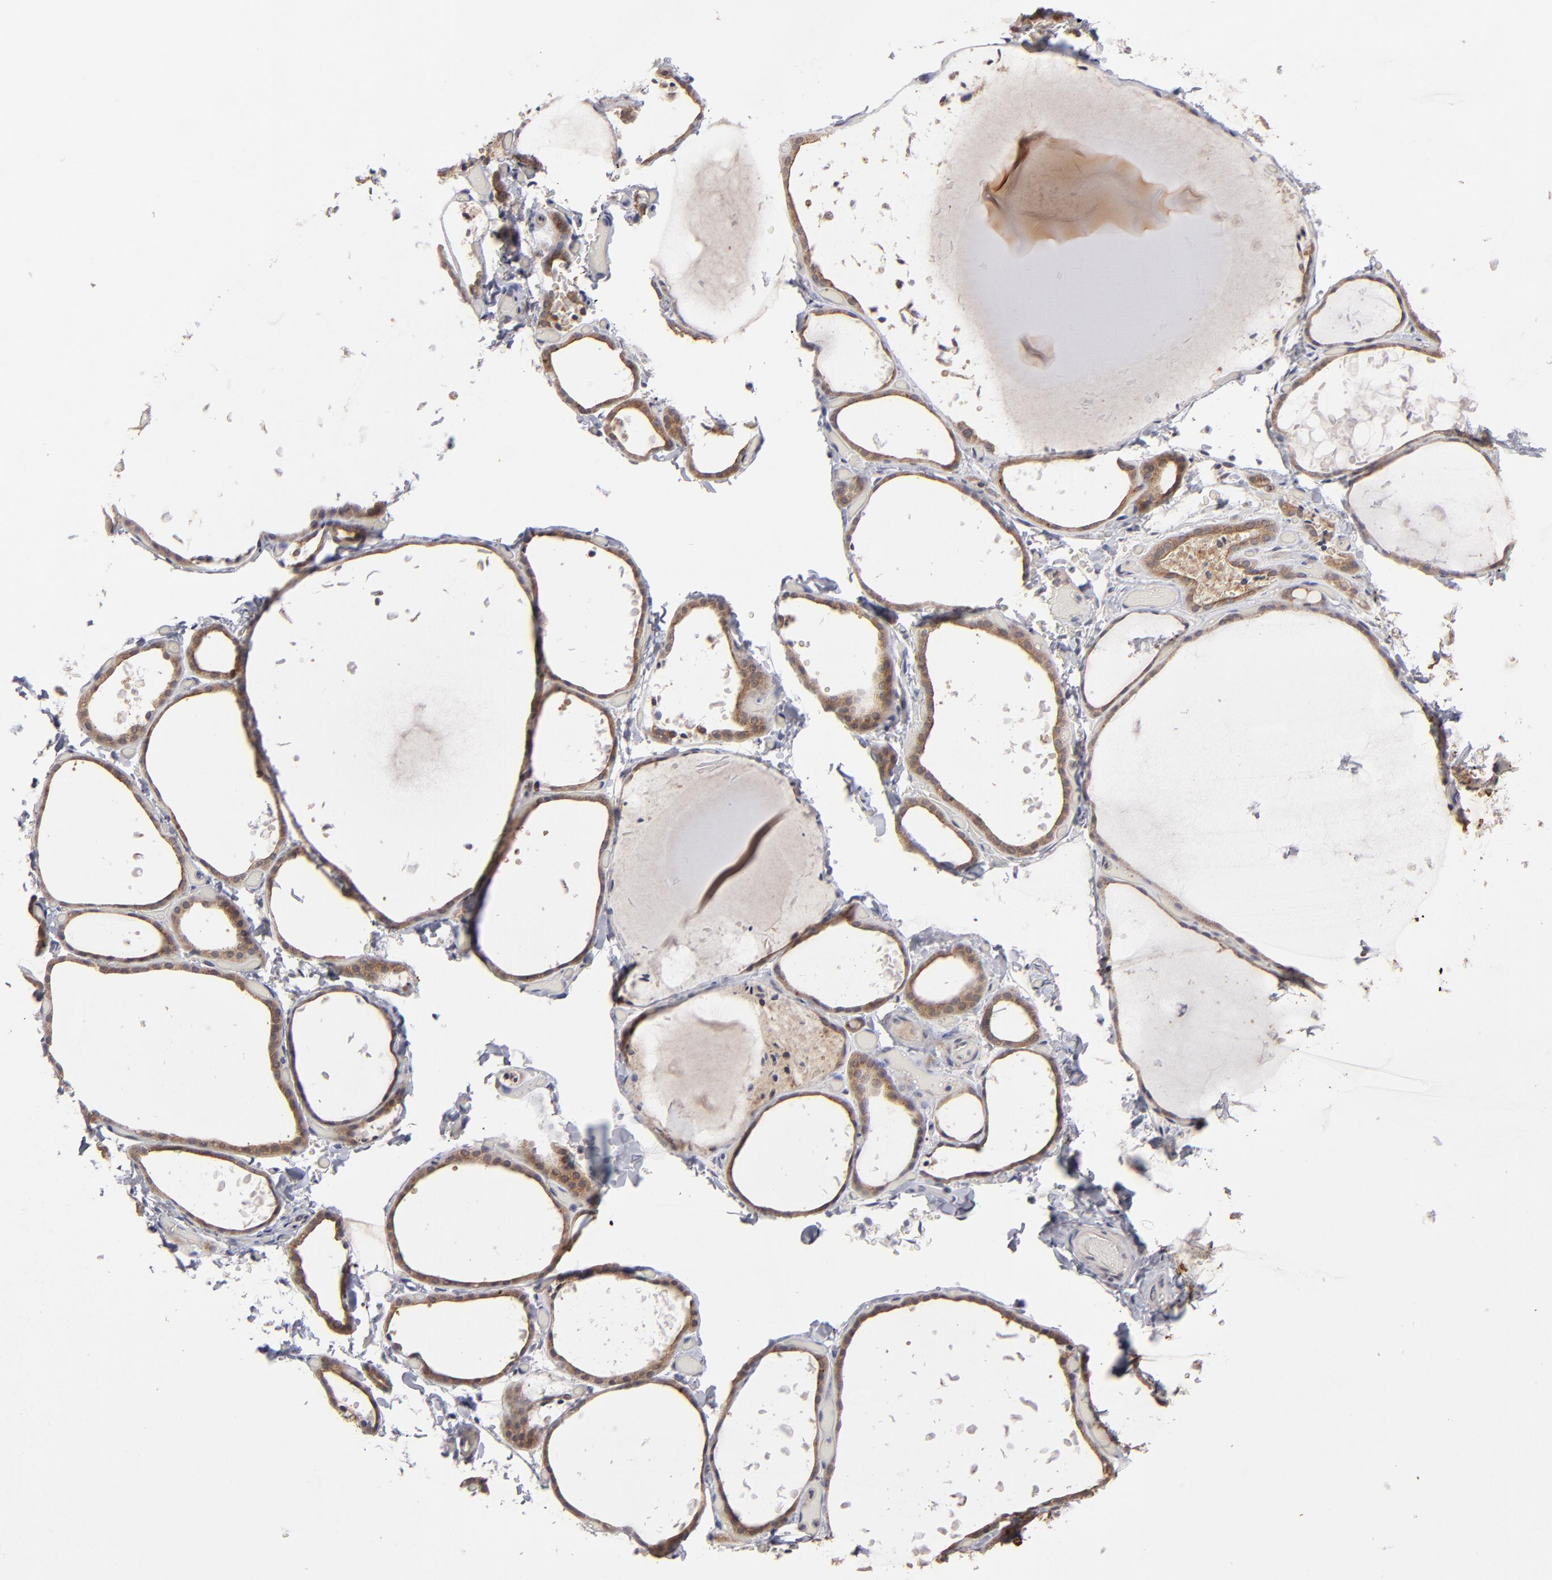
{"staining": {"intensity": "moderate", "quantity": ">75%", "location": "cytoplasmic/membranous"}, "tissue": "thyroid gland", "cell_type": "Glandular cells", "image_type": "normal", "snomed": [{"axis": "morphology", "description": "Normal tissue, NOS"}, {"axis": "topography", "description": "Thyroid gland"}], "caption": "Immunohistochemical staining of normal thyroid gland shows medium levels of moderate cytoplasmic/membranous expression in about >75% of glandular cells.", "gene": "GLCCI1", "patient": {"sex": "female", "age": 22}}